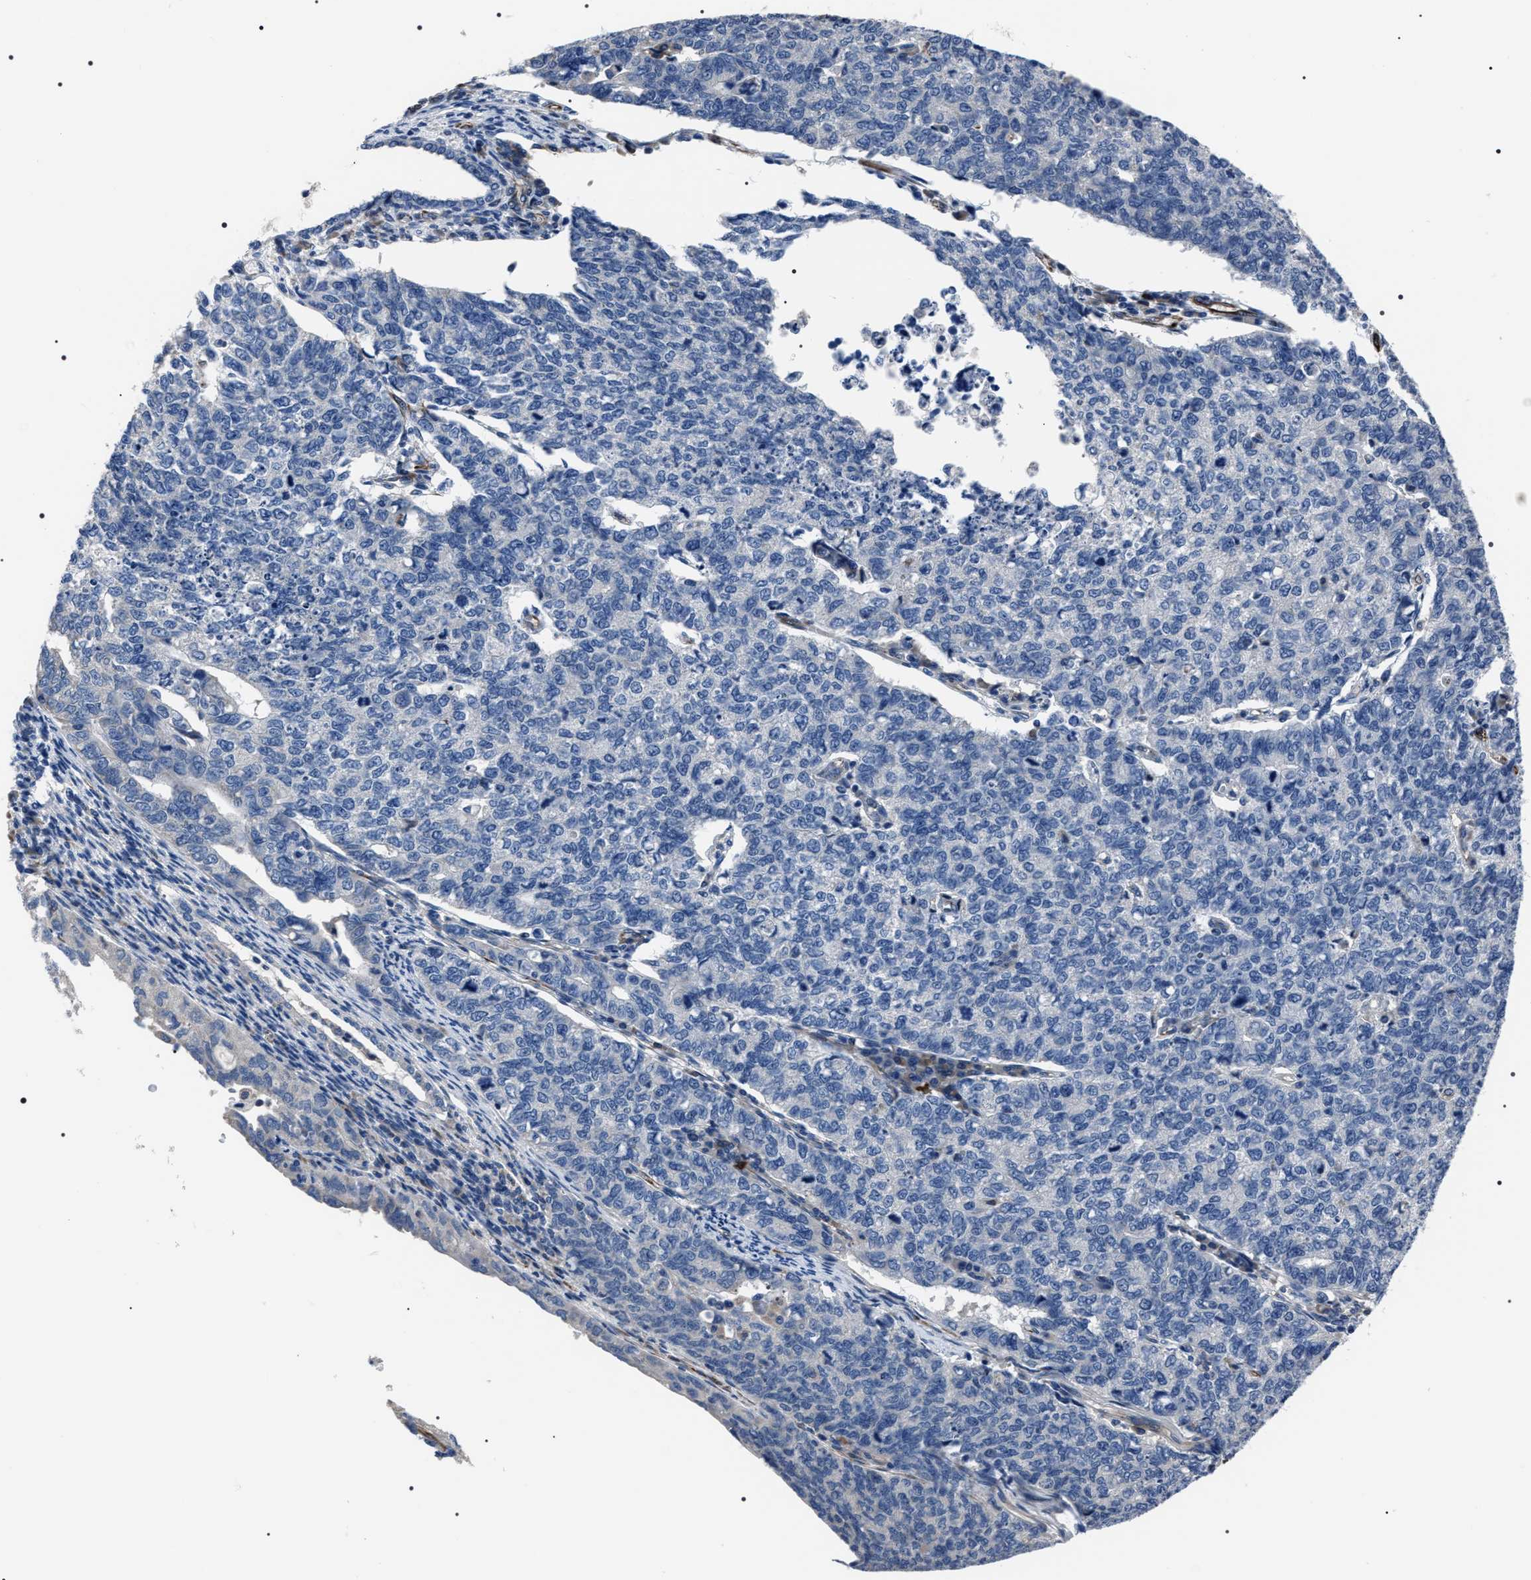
{"staining": {"intensity": "negative", "quantity": "none", "location": "none"}, "tissue": "cervical cancer", "cell_type": "Tumor cells", "image_type": "cancer", "snomed": [{"axis": "morphology", "description": "Squamous cell carcinoma, NOS"}, {"axis": "topography", "description": "Cervix"}], "caption": "This photomicrograph is of cervical squamous cell carcinoma stained with IHC to label a protein in brown with the nuclei are counter-stained blue. There is no staining in tumor cells. (Stains: DAB (3,3'-diaminobenzidine) immunohistochemistry with hematoxylin counter stain, Microscopy: brightfield microscopy at high magnification).", "gene": "PKD1L1", "patient": {"sex": "female", "age": 63}}